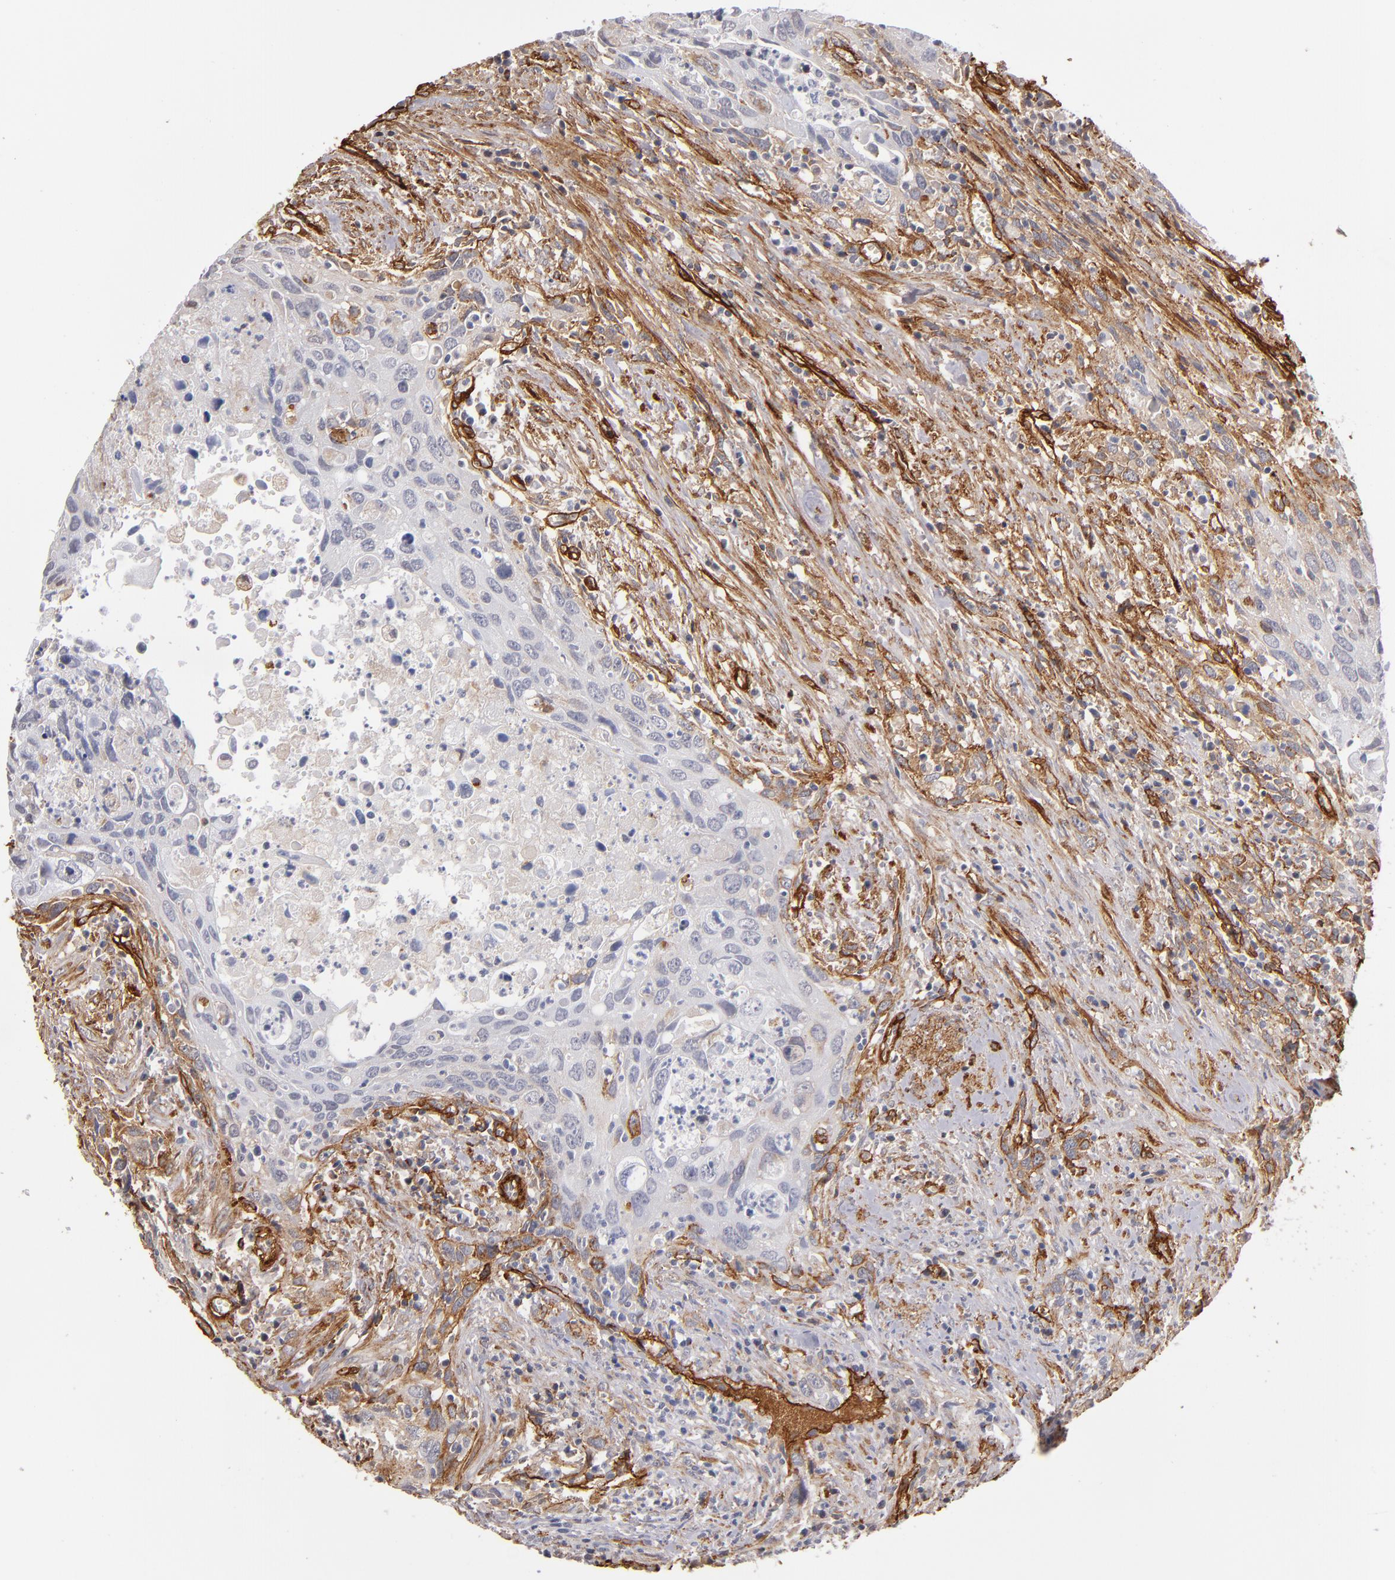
{"staining": {"intensity": "negative", "quantity": "none", "location": "none"}, "tissue": "urothelial cancer", "cell_type": "Tumor cells", "image_type": "cancer", "snomed": [{"axis": "morphology", "description": "Urothelial carcinoma, High grade"}, {"axis": "topography", "description": "Urinary bladder"}], "caption": "The immunohistochemistry photomicrograph has no significant positivity in tumor cells of high-grade urothelial carcinoma tissue. (Brightfield microscopy of DAB (3,3'-diaminobenzidine) immunohistochemistry (IHC) at high magnification).", "gene": "LAMC1", "patient": {"sex": "male", "age": 71}}